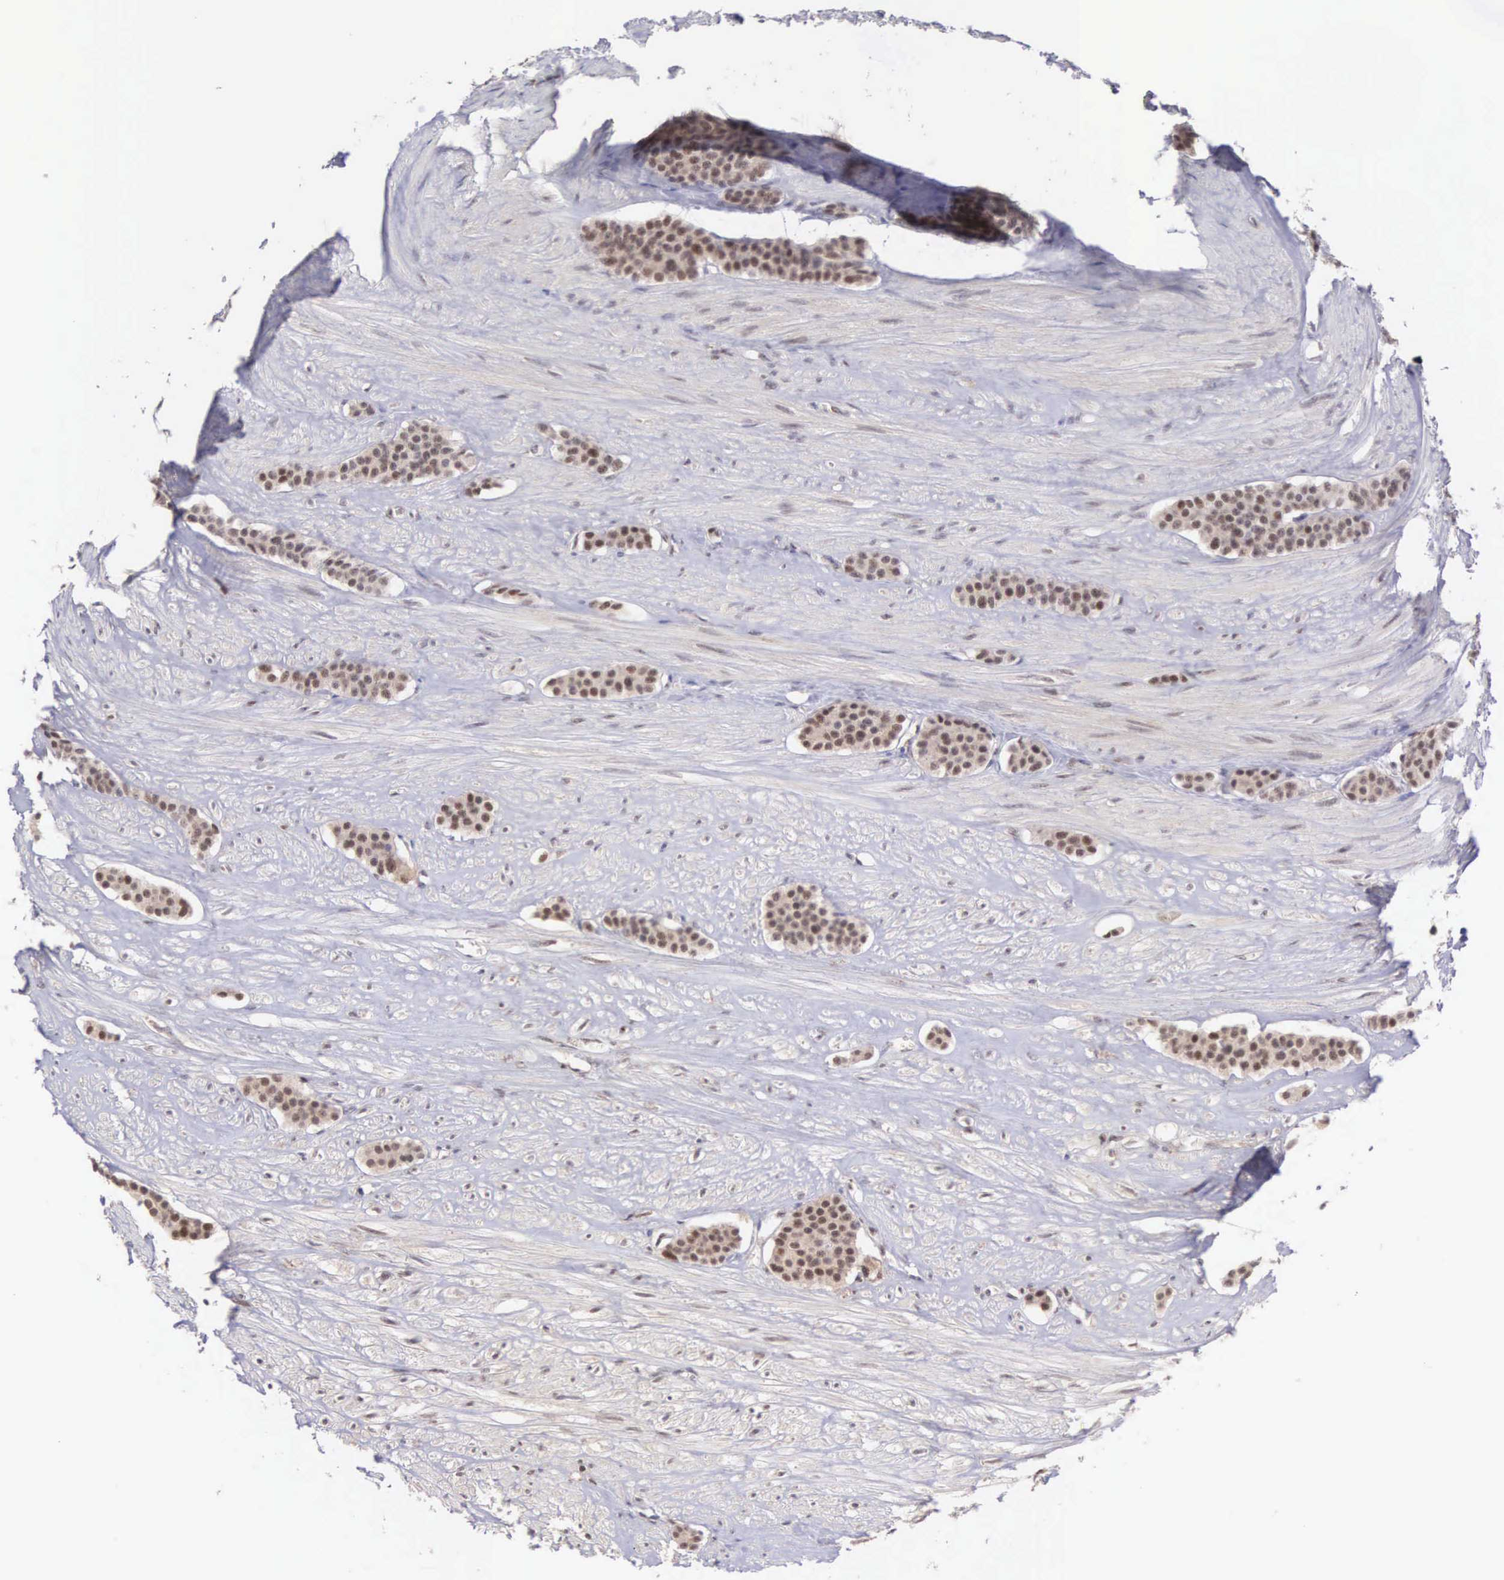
{"staining": {"intensity": "weak", "quantity": "25%-75%", "location": "nuclear"}, "tissue": "carcinoid", "cell_type": "Tumor cells", "image_type": "cancer", "snomed": [{"axis": "morphology", "description": "Carcinoid, malignant, NOS"}, {"axis": "topography", "description": "Small intestine"}], "caption": "This is an image of immunohistochemistry (IHC) staining of carcinoid, which shows weak staining in the nuclear of tumor cells.", "gene": "GRK3", "patient": {"sex": "male", "age": 60}}